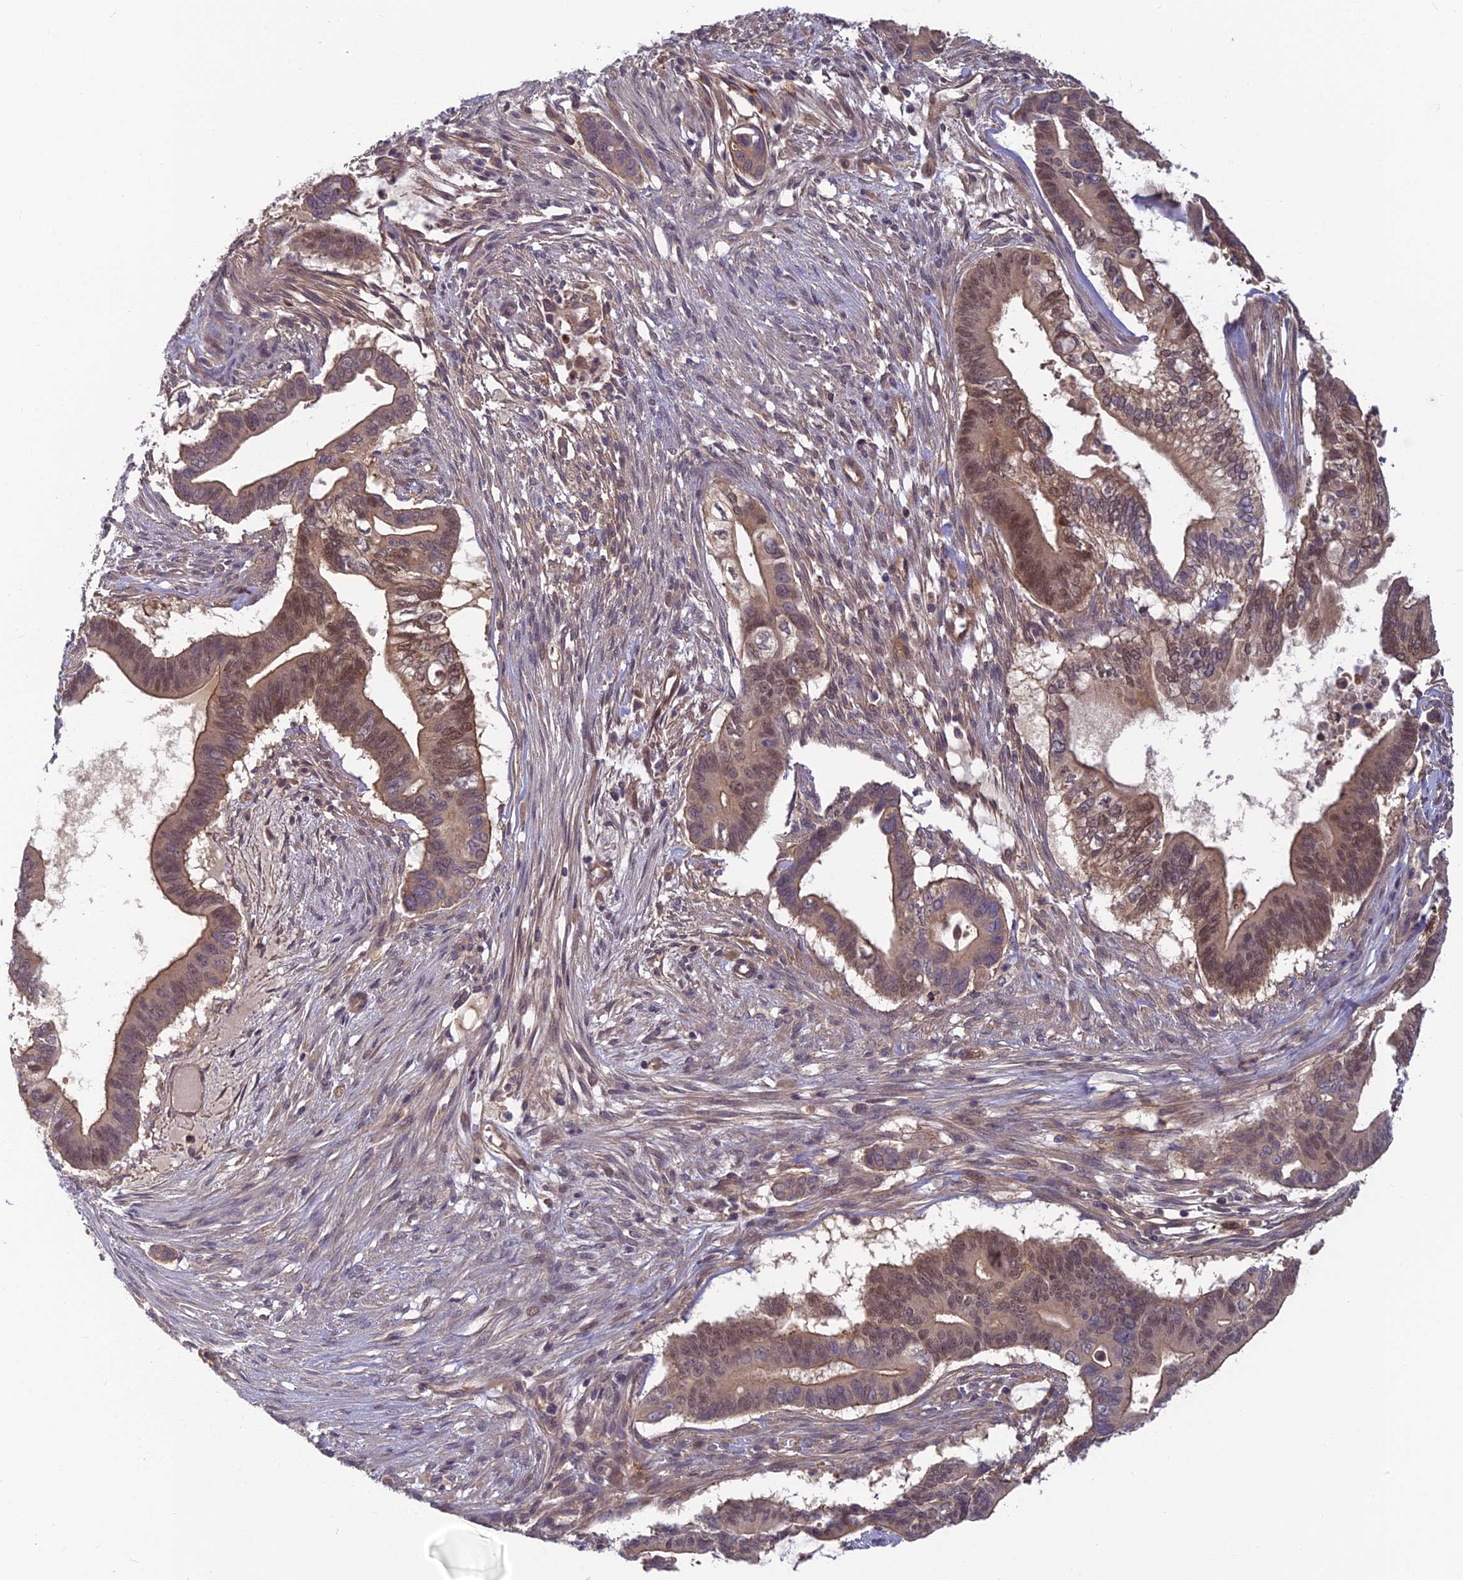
{"staining": {"intensity": "weak", "quantity": "25%-75%", "location": "cytoplasmic/membranous,nuclear"}, "tissue": "pancreatic cancer", "cell_type": "Tumor cells", "image_type": "cancer", "snomed": [{"axis": "morphology", "description": "Adenocarcinoma, NOS"}, {"axis": "topography", "description": "Pancreas"}], "caption": "Human pancreatic cancer stained for a protein (brown) exhibits weak cytoplasmic/membranous and nuclear positive expression in approximately 25%-75% of tumor cells.", "gene": "PIKFYVE", "patient": {"sex": "male", "age": 68}}